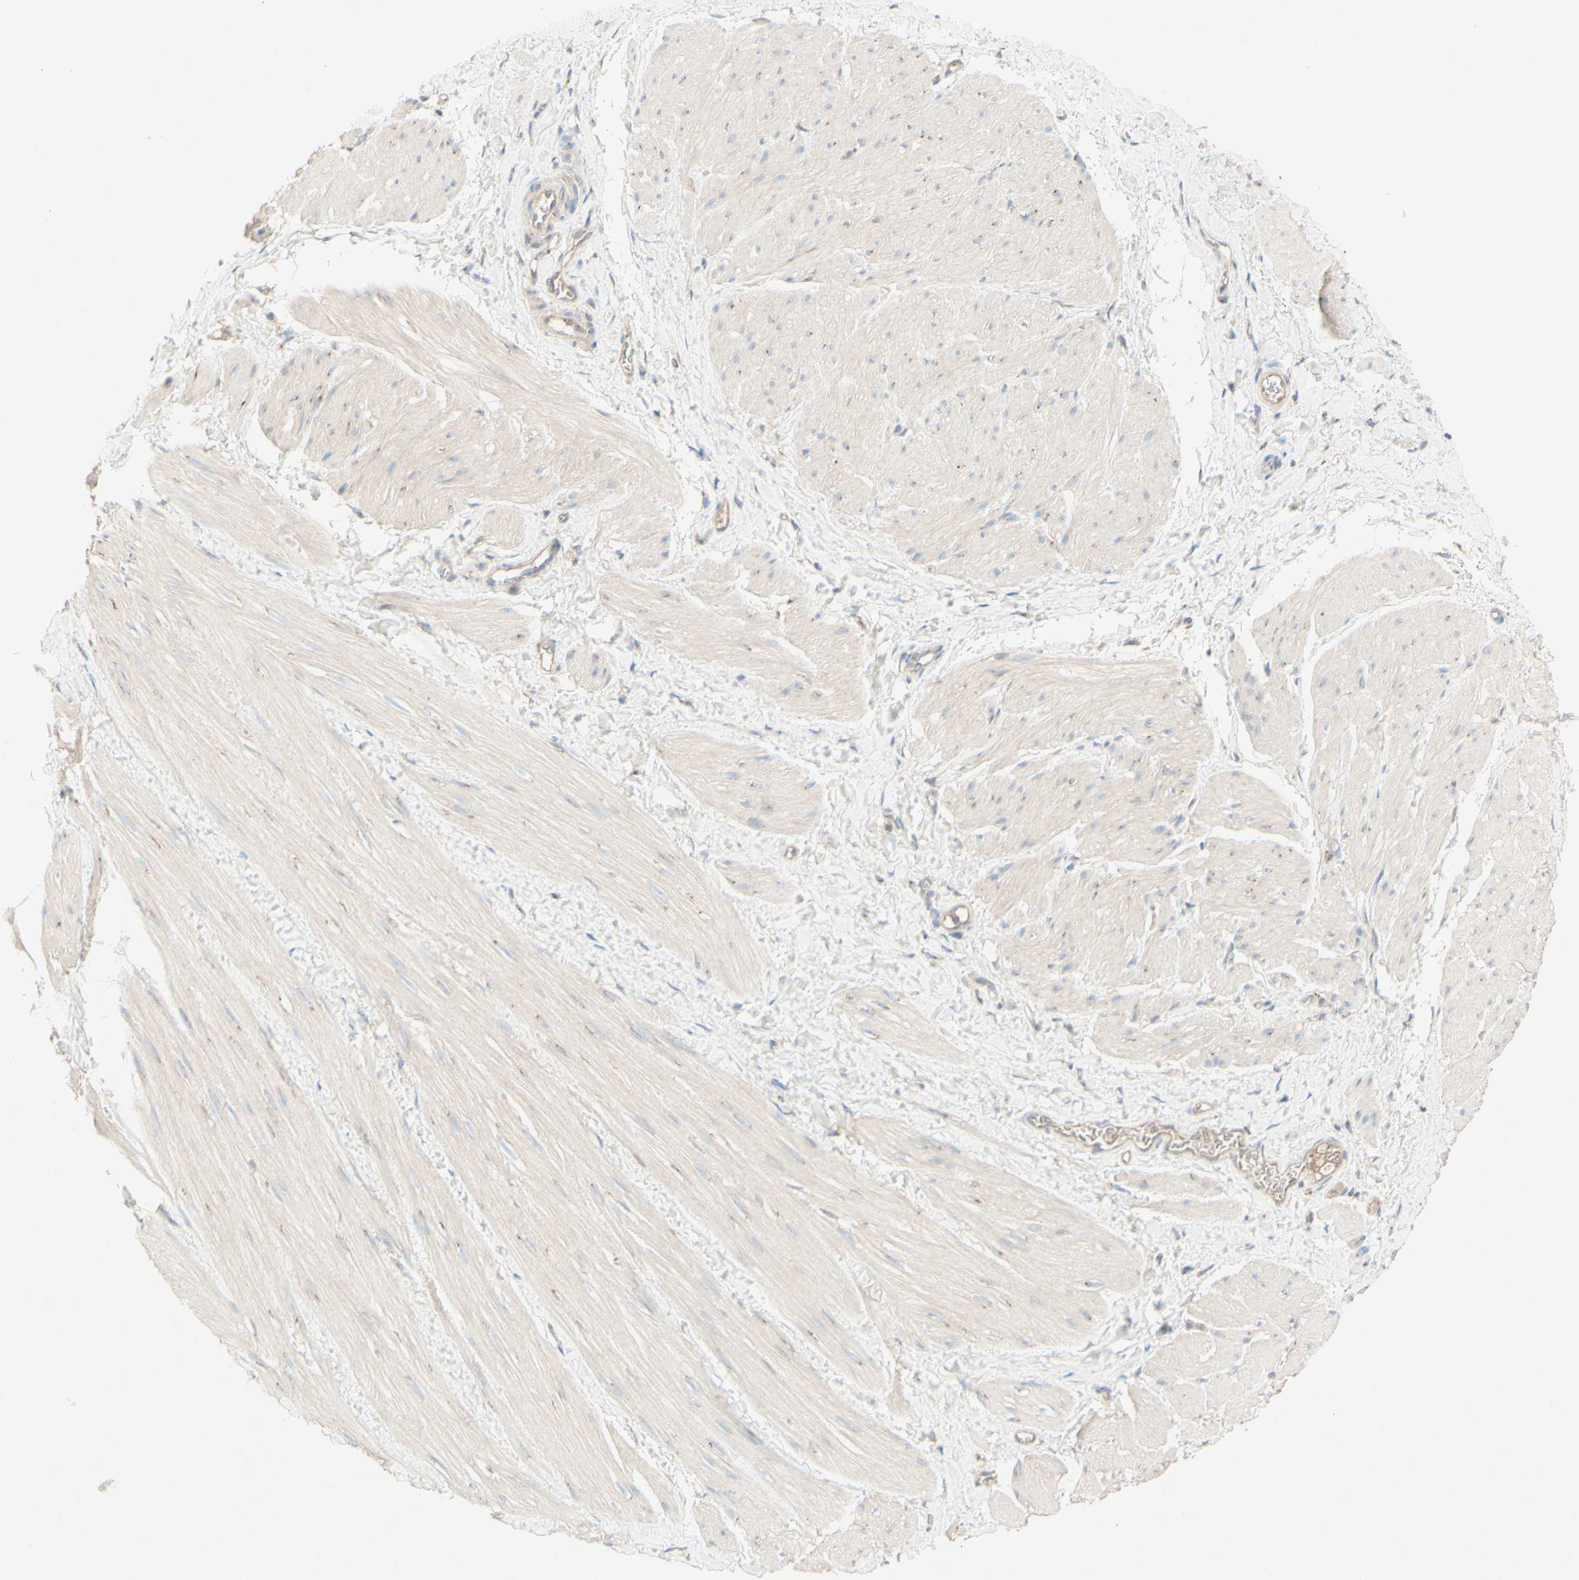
{"staining": {"intensity": "weak", "quantity": "25%-75%", "location": "nuclear"}, "tissue": "smooth muscle", "cell_type": "Smooth muscle cells", "image_type": "normal", "snomed": [{"axis": "morphology", "description": "Normal tissue, NOS"}, {"axis": "topography", "description": "Smooth muscle"}], "caption": "High-power microscopy captured an immunohistochemistry histopathology image of unremarkable smooth muscle, revealing weak nuclear expression in approximately 25%-75% of smooth muscle cells.", "gene": "MTM1", "patient": {"sex": "male", "age": 16}}